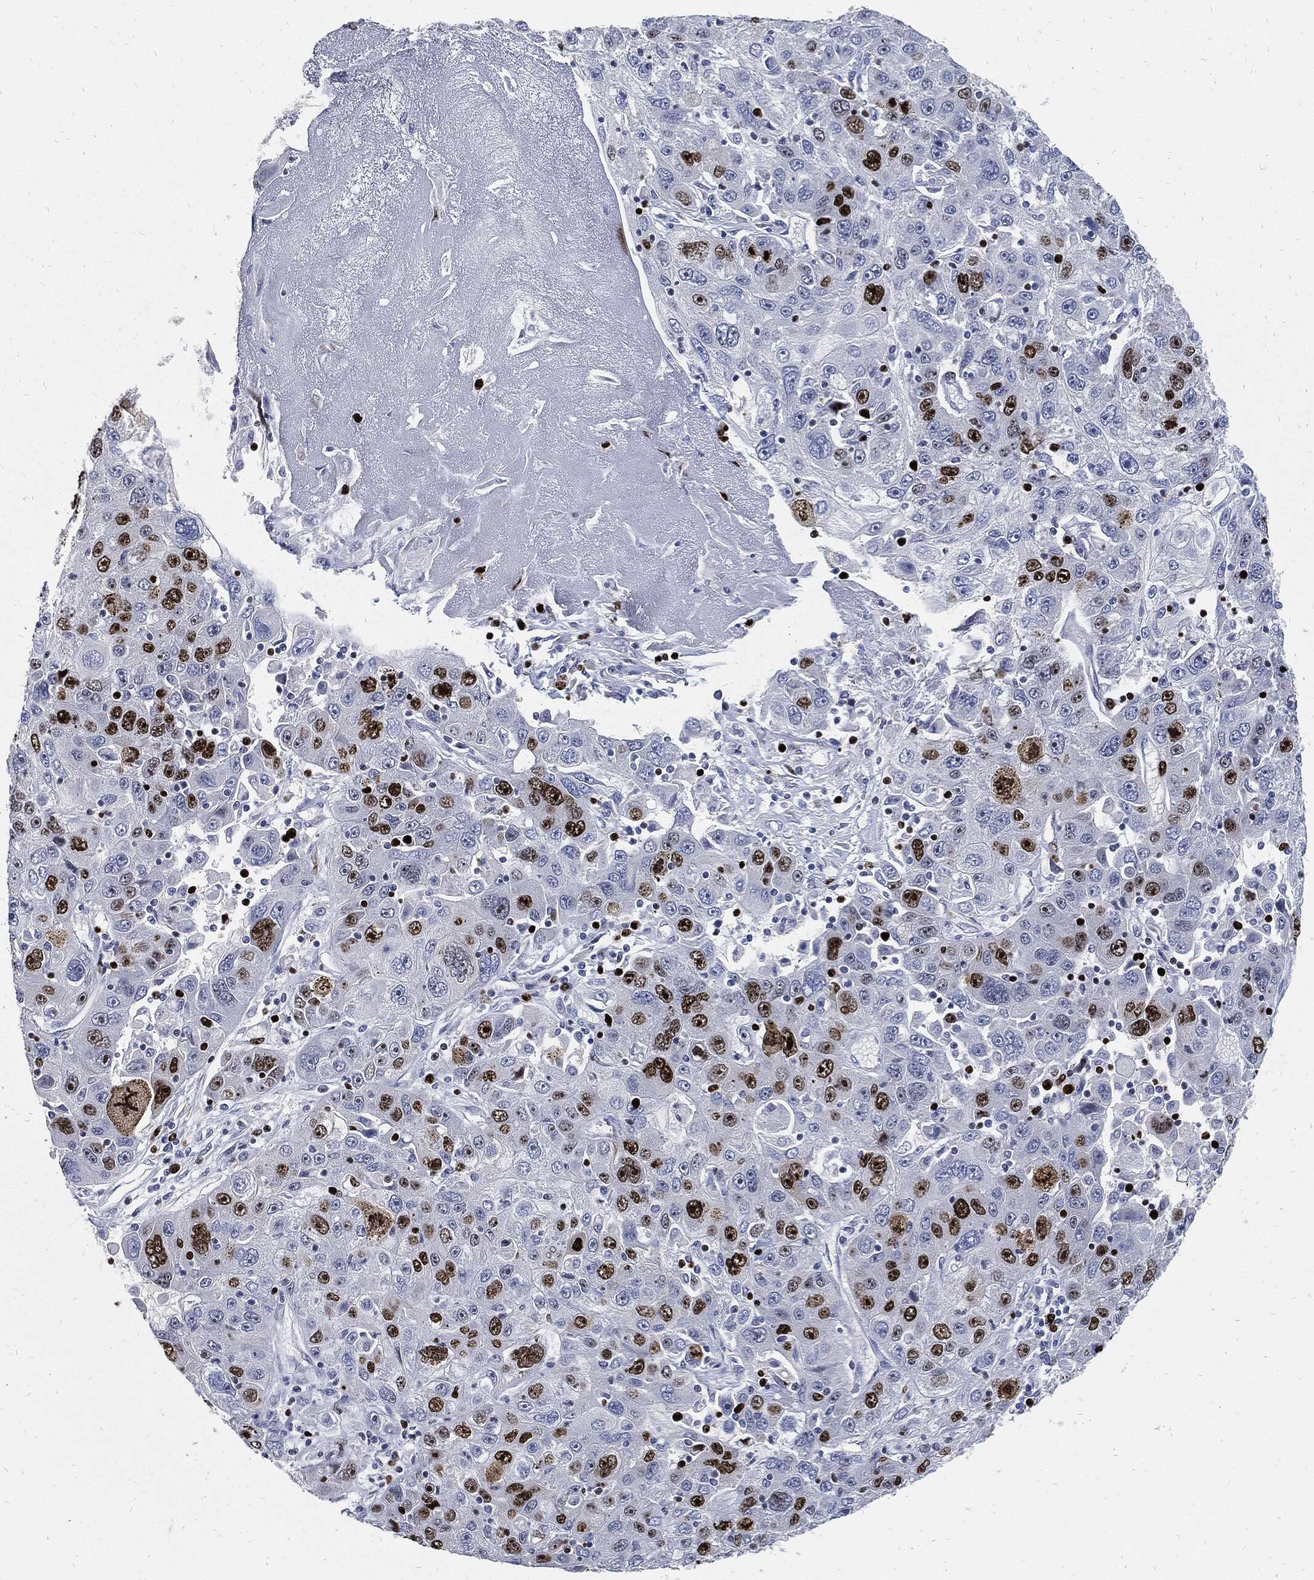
{"staining": {"intensity": "strong", "quantity": "<25%", "location": "nuclear"}, "tissue": "stomach cancer", "cell_type": "Tumor cells", "image_type": "cancer", "snomed": [{"axis": "morphology", "description": "Adenocarcinoma, NOS"}, {"axis": "topography", "description": "Stomach"}], "caption": "Adenocarcinoma (stomach) stained with a protein marker demonstrates strong staining in tumor cells.", "gene": "MKI67", "patient": {"sex": "male", "age": 56}}